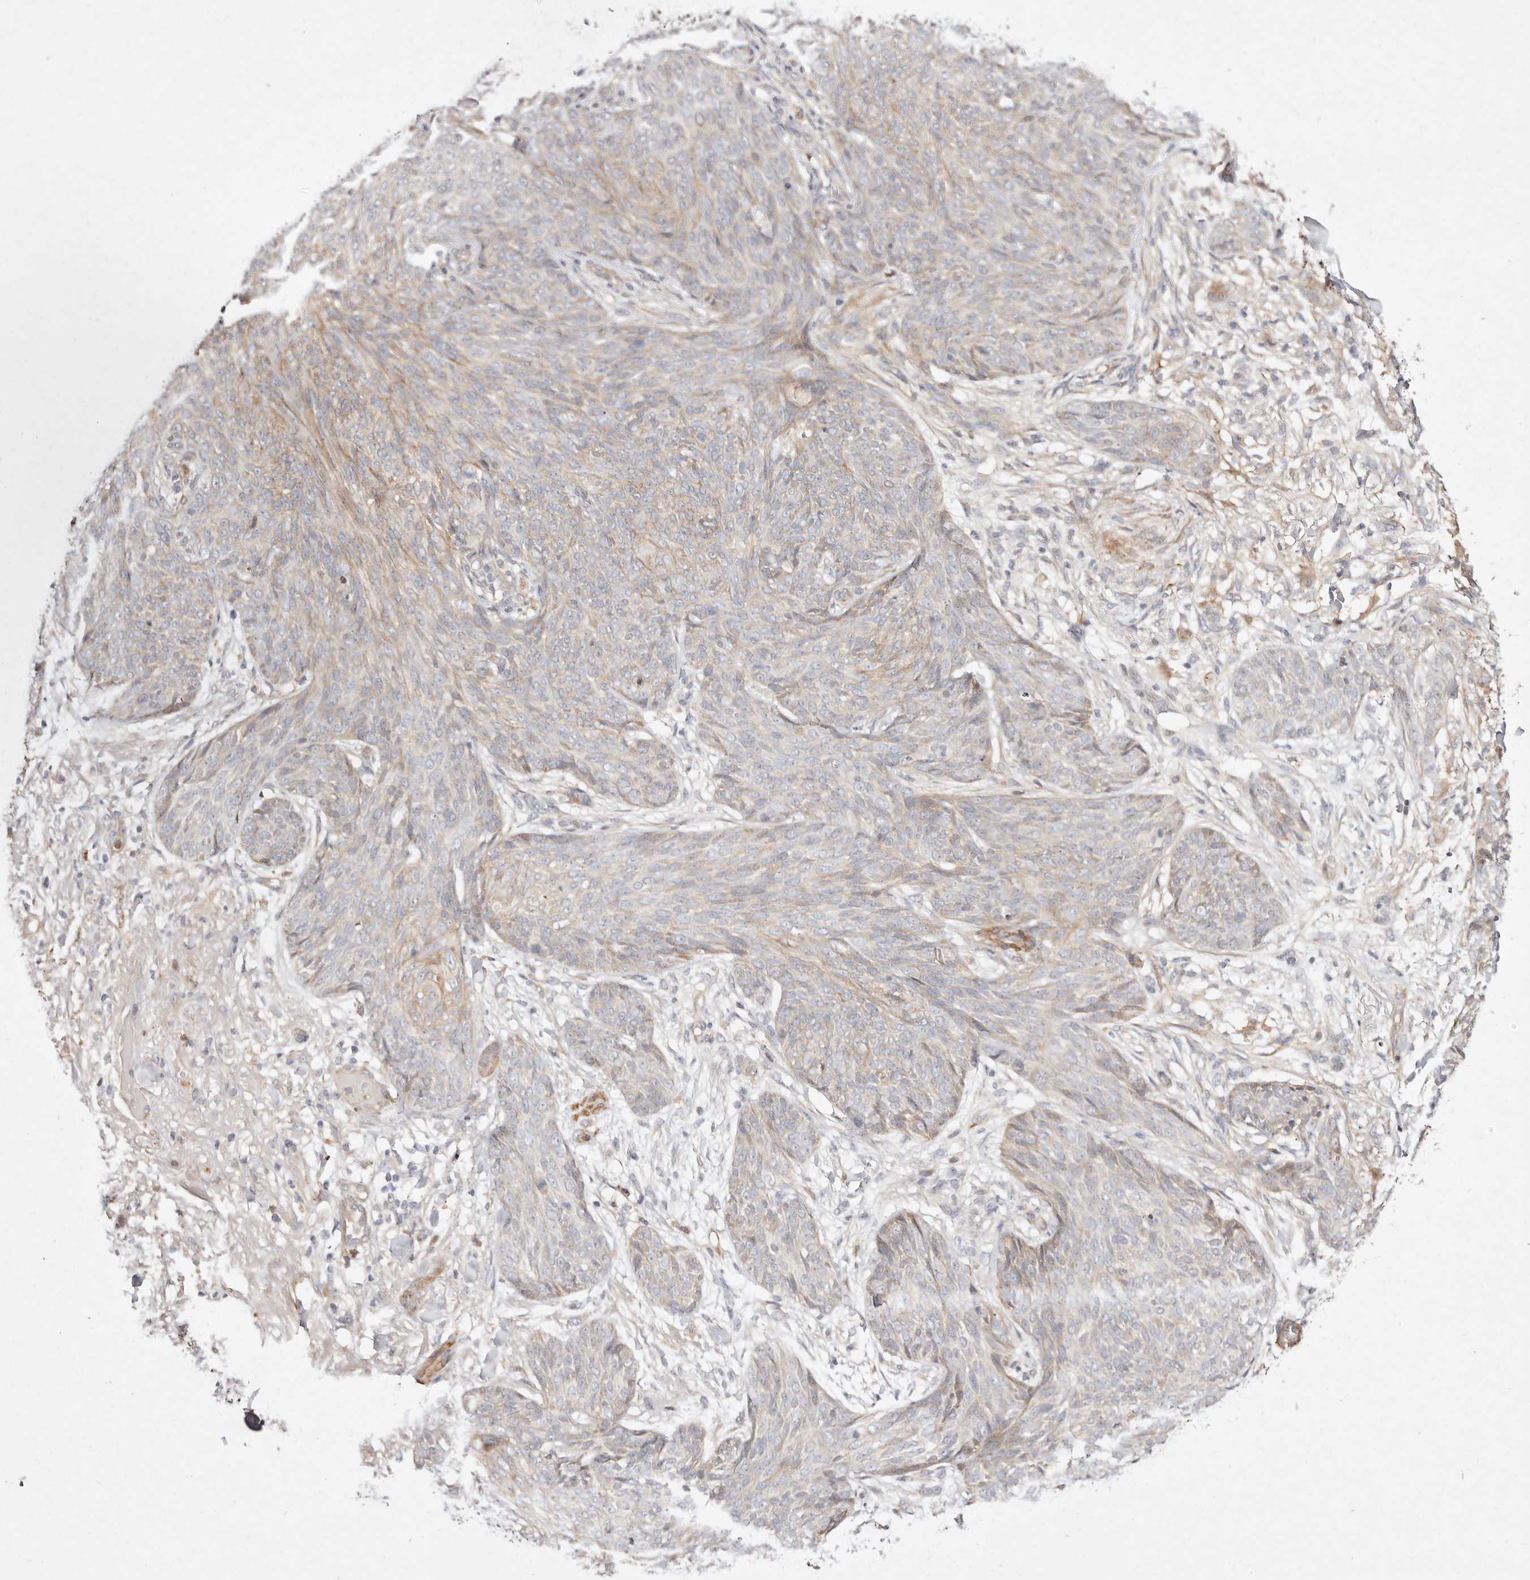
{"staining": {"intensity": "weak", "quantity": "<25%", "location": "cytoplasmic/membranous"}, "tissue": "skin cancer", "cell_type": "Tumor cells", "image_type": "cancer", "snomed": [{"axis": "morphology", "description": "Basal cell carcinoma"}, {"axis": "topography", "description": "Skin"}], "caption": "A high-resolution histopathology image shows IHC staining of skin cancer, which reveals no significant expression in tumor cells.", "gene": "MTMR11", "patient": {"sex": "male", "age": 85}}